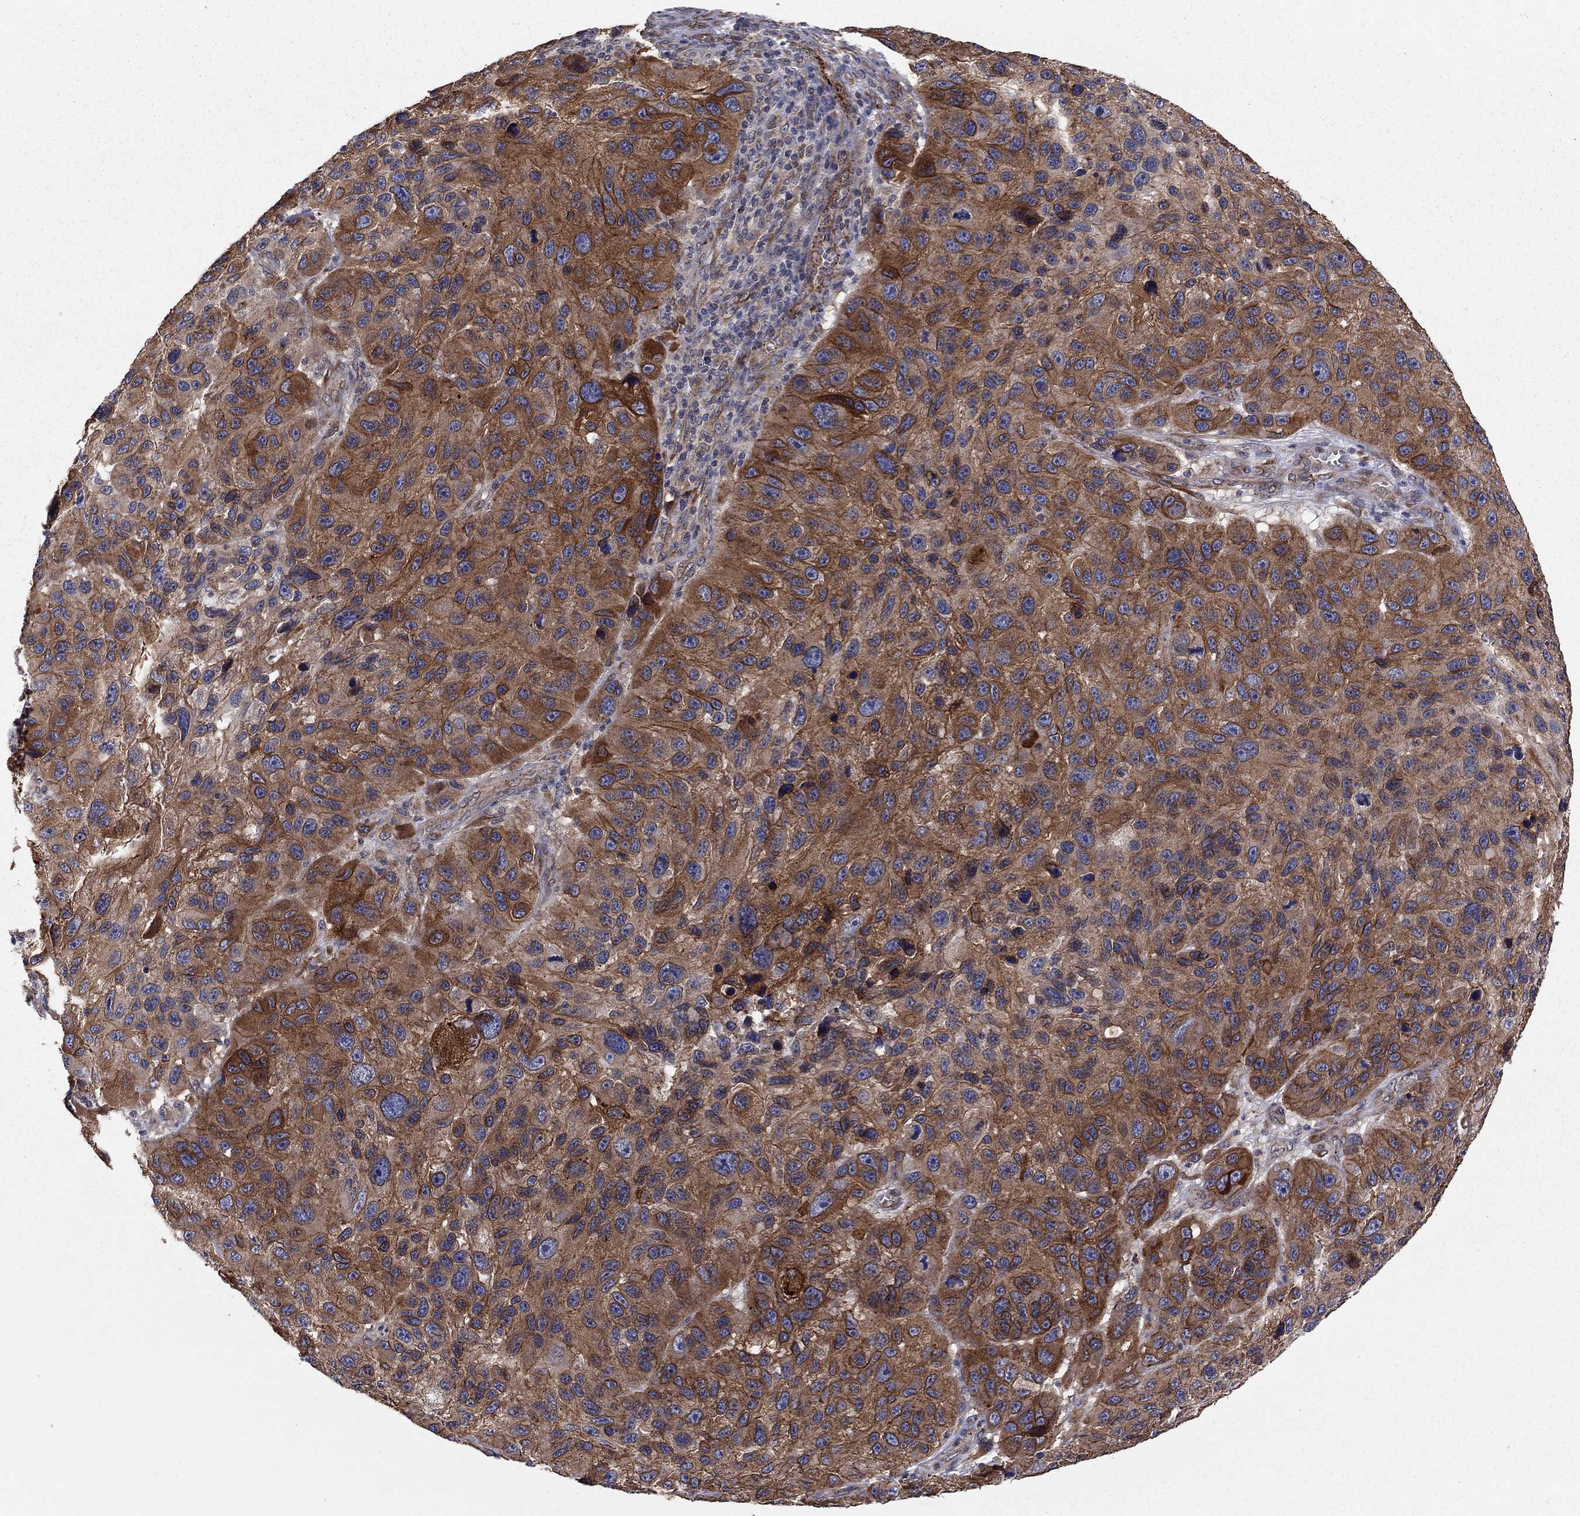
{"staining": {"intensity": "strong", "quantity": ">75%", "location": "cytoplasmic/membranous"}, "tissue": "melanoma", "cell_type": "Tumor cells", "image_type": "cancer", "snomed": [{"axis": "morphology", "description": "Malignant melanoma, NOS"}, {"axis": "topography", "description": "Skin"}], "caption": "Melanoma tissue demonstrates strong cytoplasmic/membranous staining in about >75% of tumor cells The protein is shown in brown color, while the nuclei are stained blue.", "gene": "YIF1A", "patient": {"sex": "male", "age": 53}}